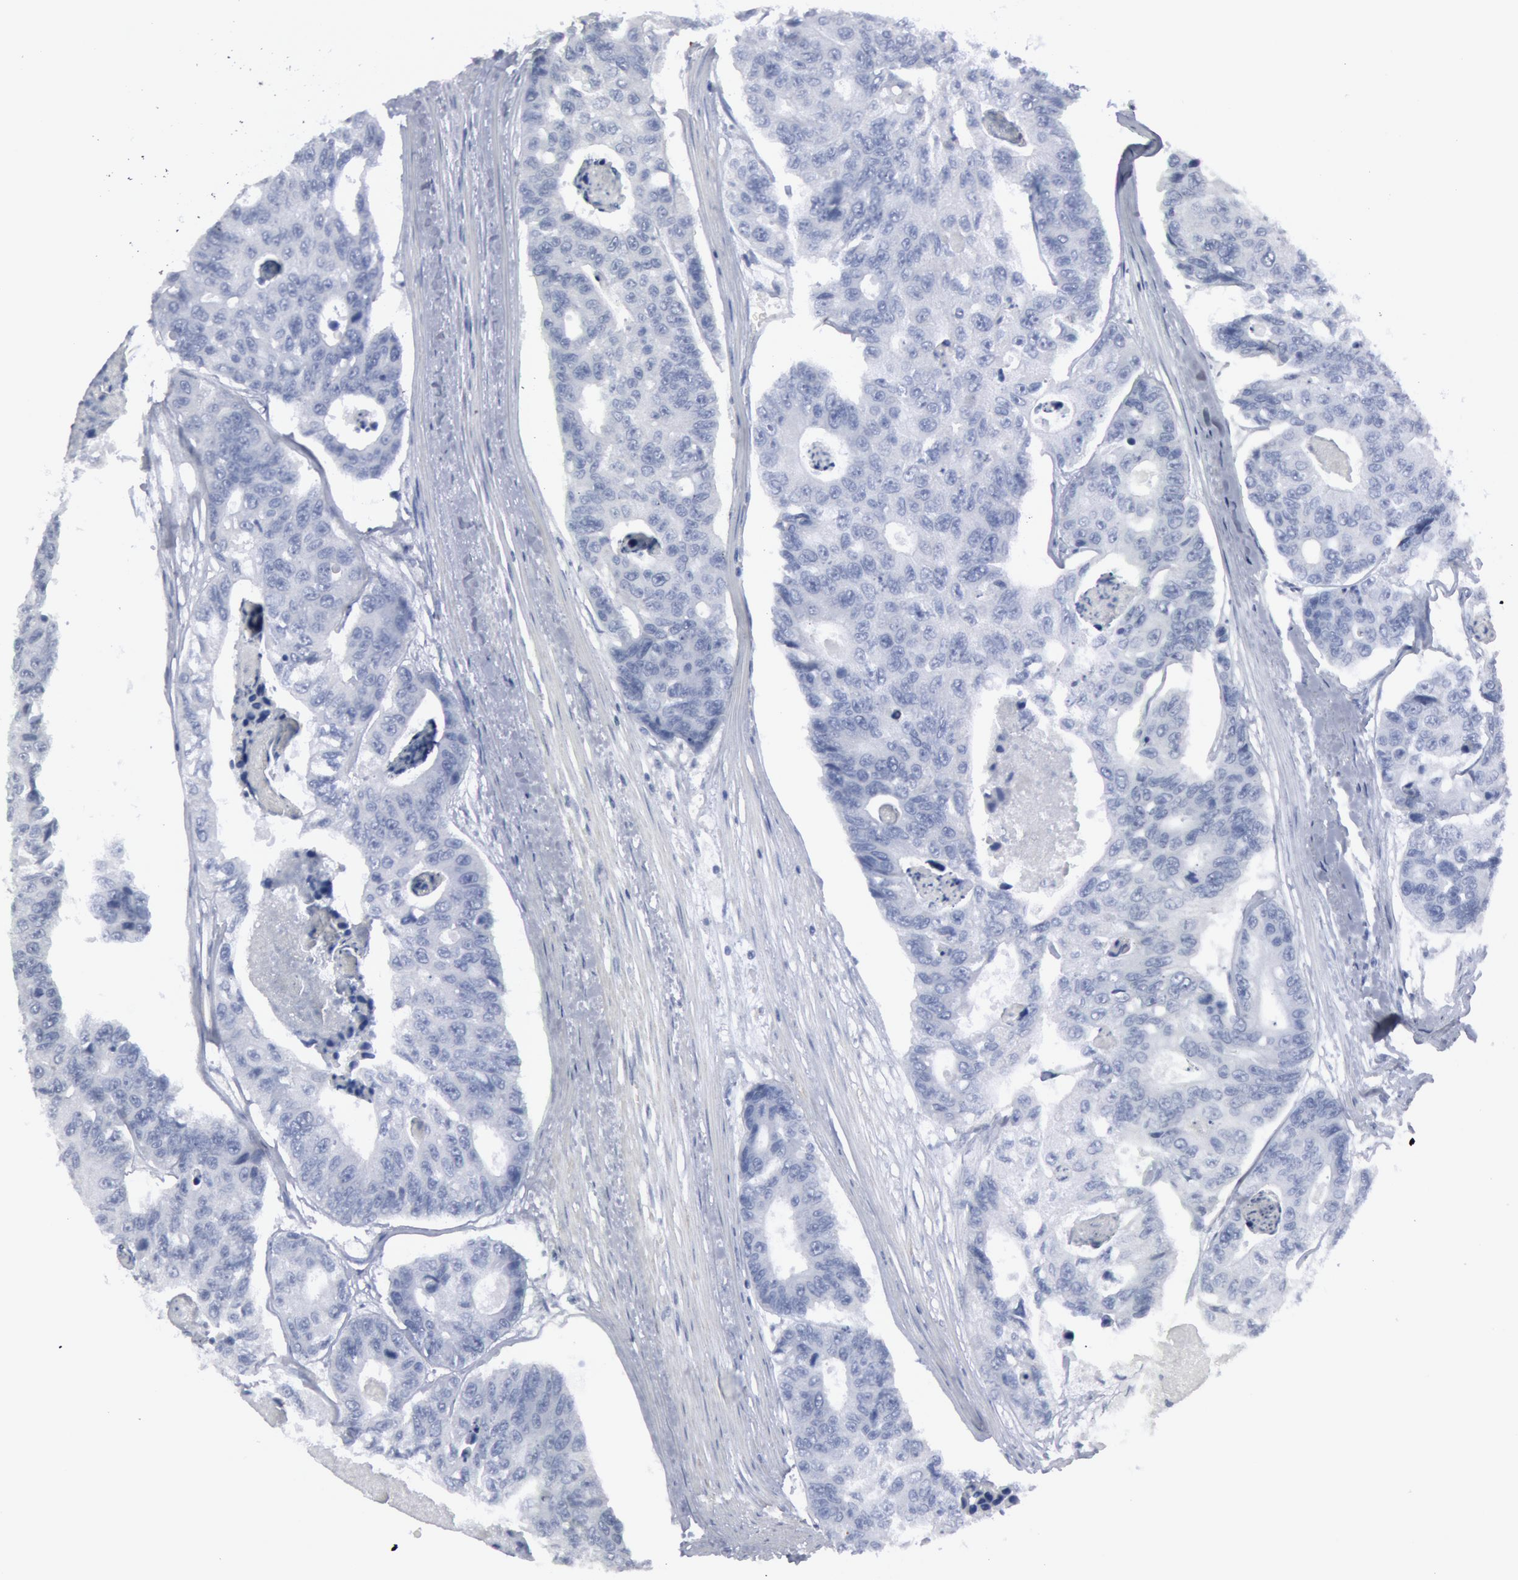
{"staining": {"intensity": "negative", "quantity": "none", "location": "none"}, "tissue": "colorectal cancer", "cell_type": "Tumor cells", "image_type": "cancer", "snomed": [{"axis": "morphology", "description": "Adenocarcinoma, NOS"}, {"axis": "topography", "description": "Colon"}], "caption": "This is a histopathology image of IHC staining of colorectal cancer (adenocarcinoma), which shows no positivity in tumor cells.", "gene": "DMC1", "patient": {"sex": "female", "age": 86}}